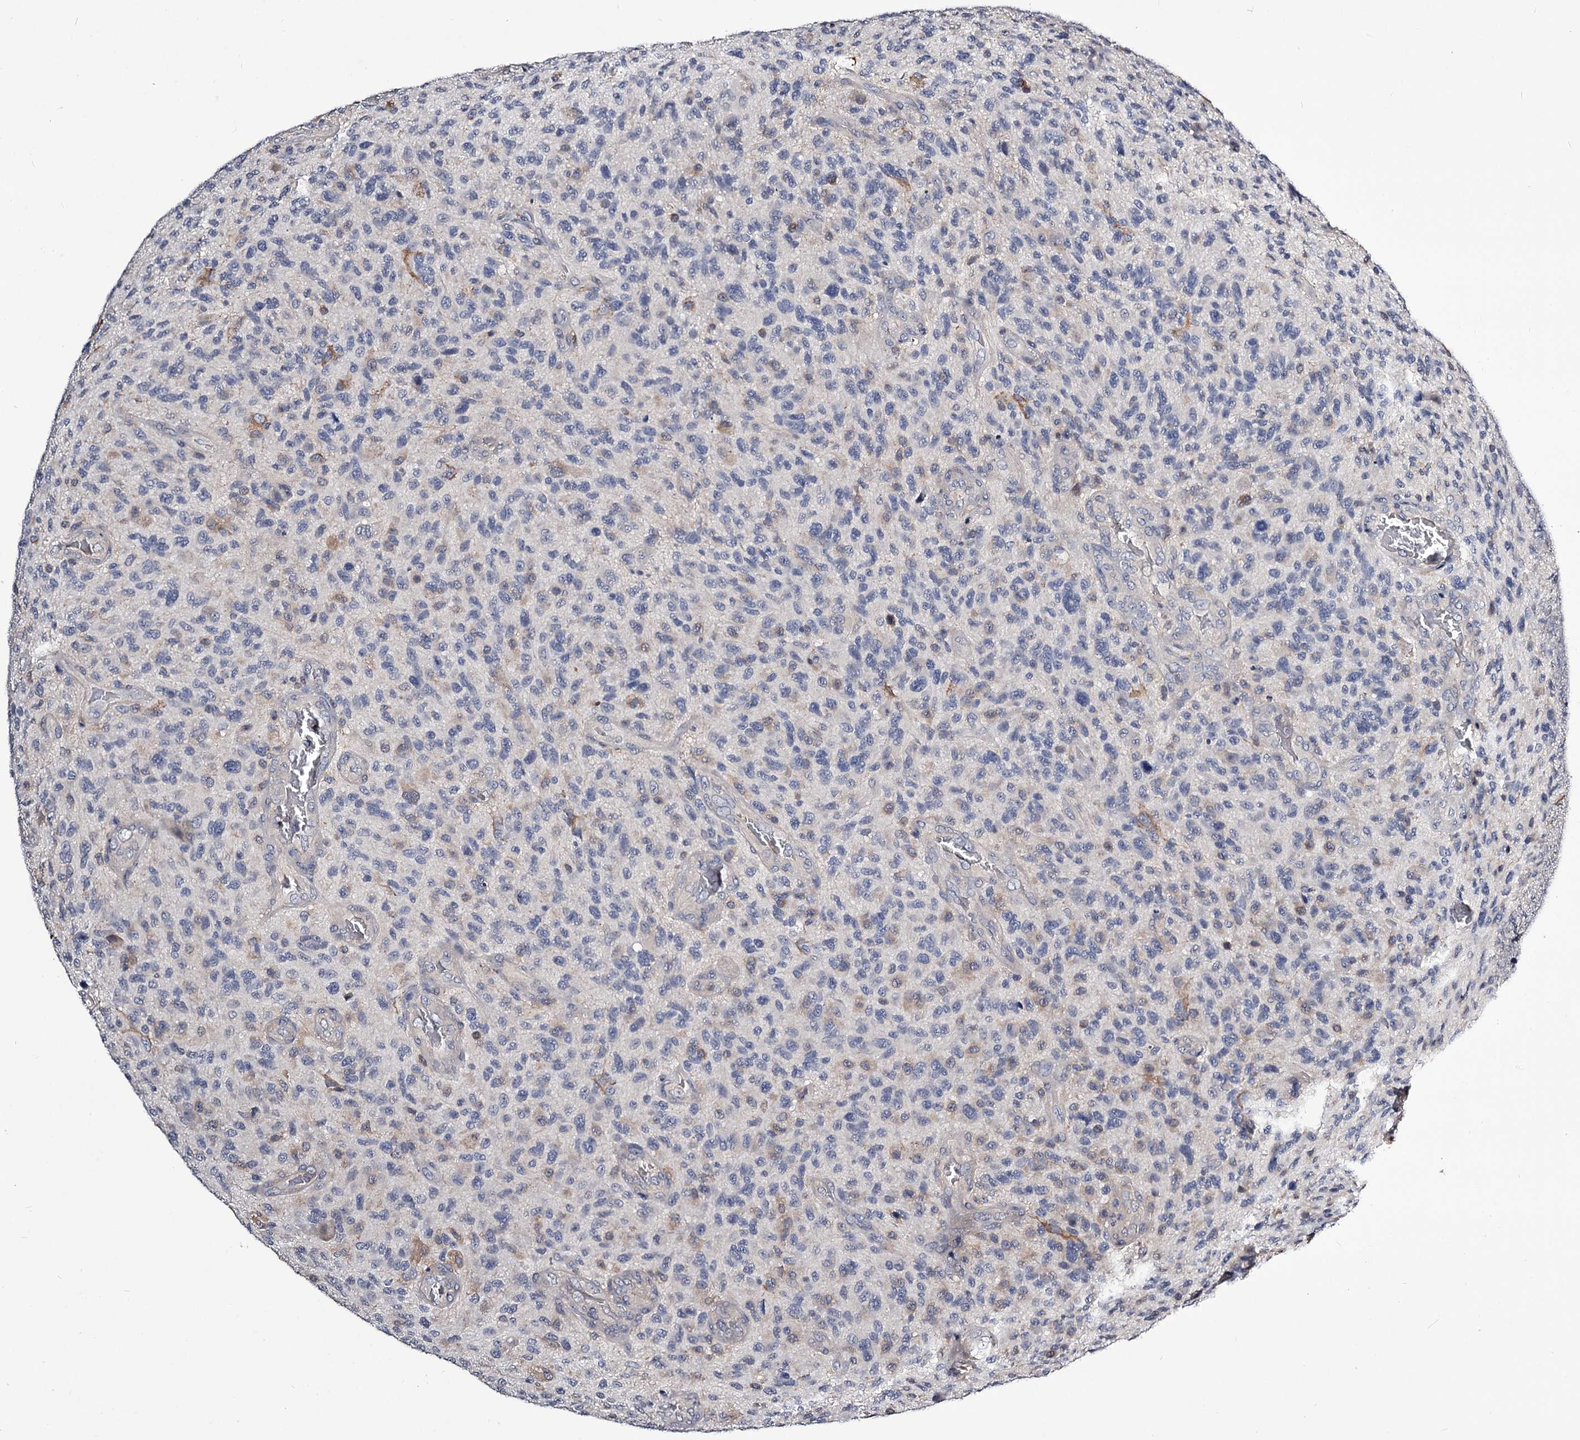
{"staining": {"intensity": "negative", "quantity": "none", "location": "none"}, "tissue": "glioma", "cell_type": "Tumor cells", "image_type": "cancer", "snomed": [{"axis": "morphology", "description": "Glioma, malignant, High grade"}, {"axis": "topography", "description": "Brain"}], "caption": "Image shows no significant protein expression in tumor cells of glioma.", "gene": "GSTO1", "patient": {"sex": "male", "age": 47}}